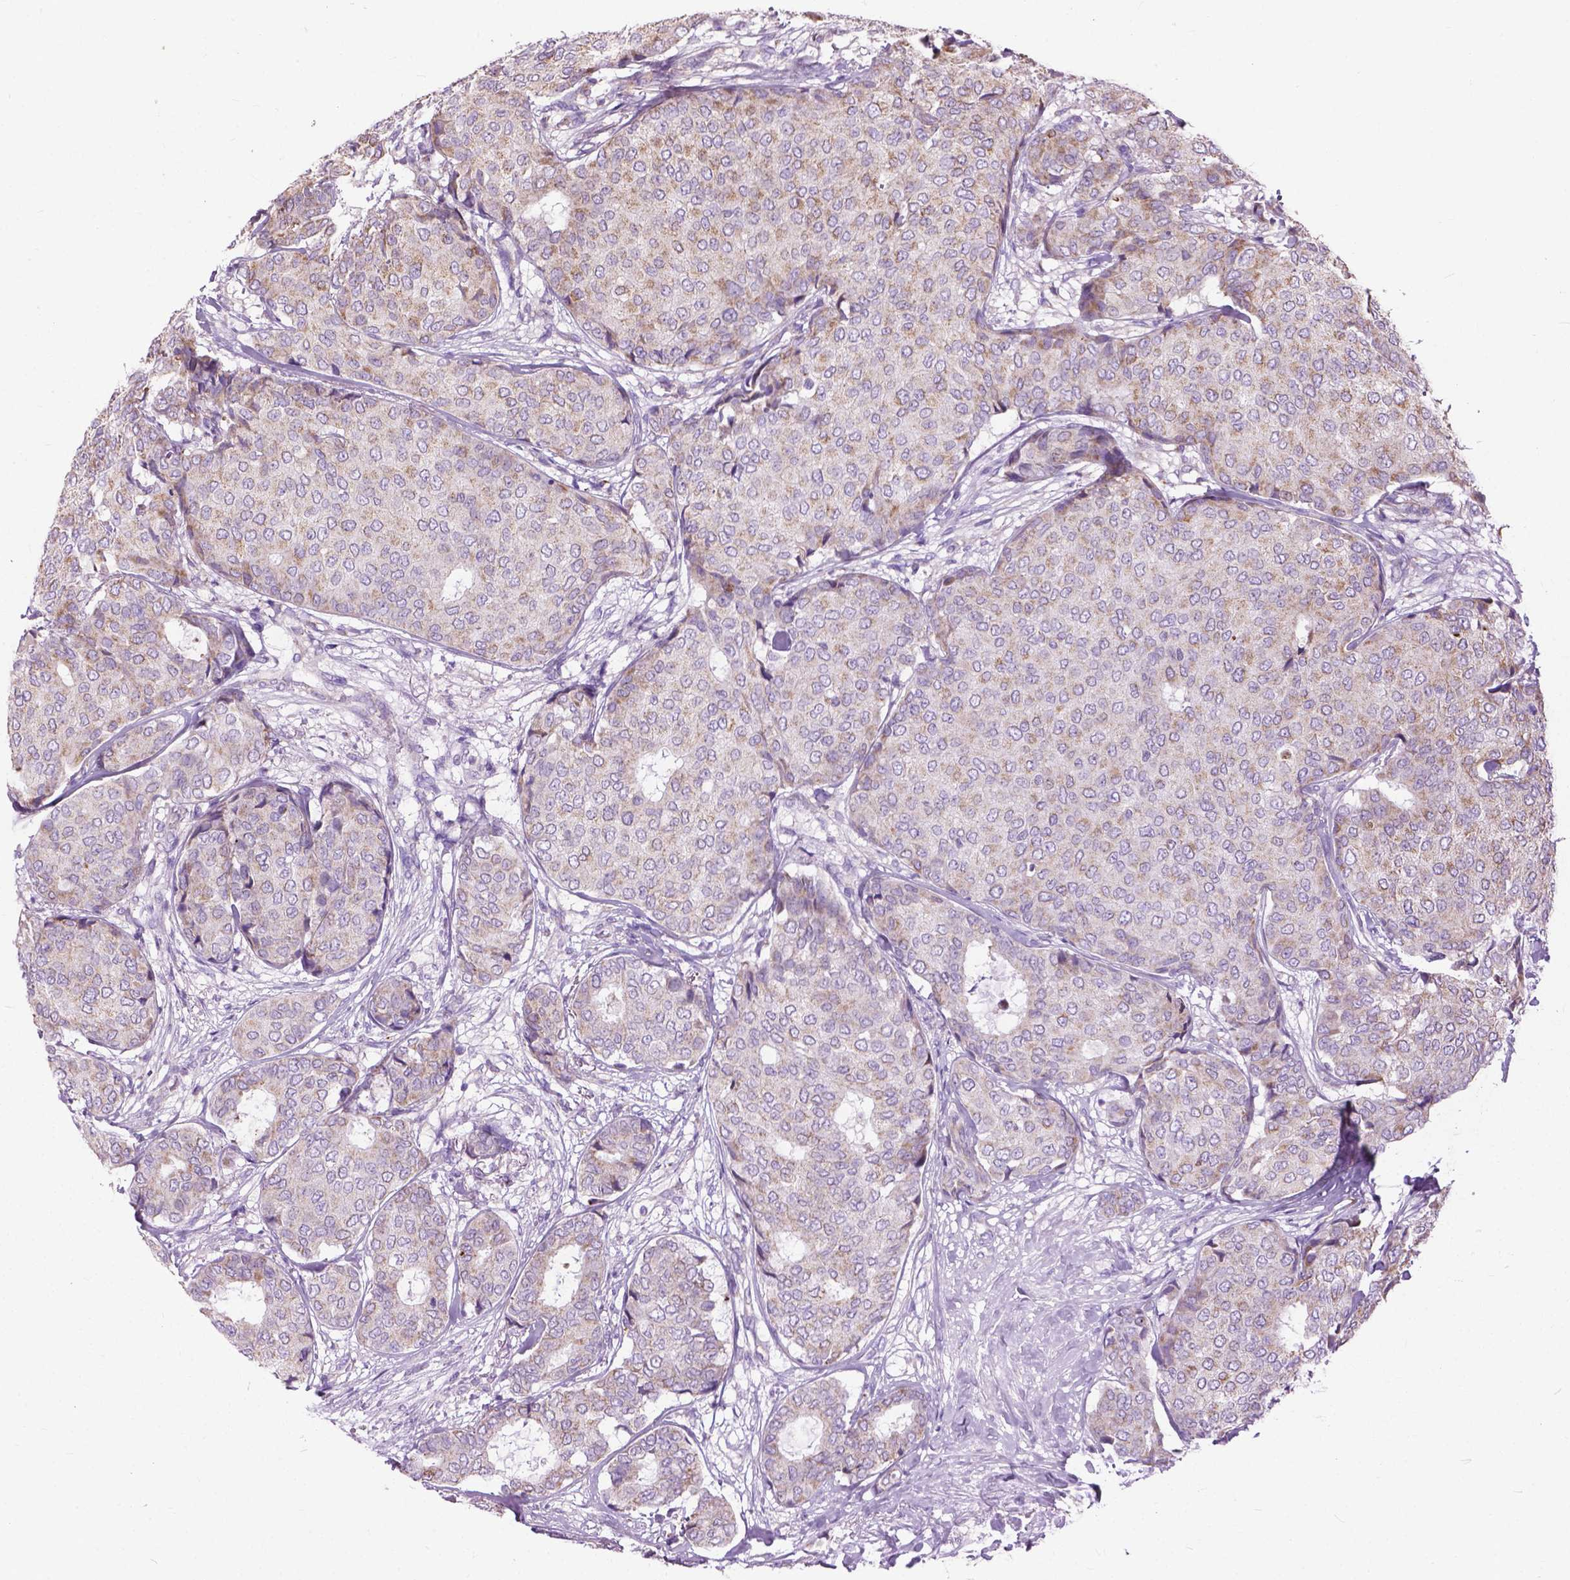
{"staining": {"intensity": "weak", "quantity": "25%-75%", "location": "cytoplasmic/membranous"}, "tissue": "breast cancer", "cell_type": "Tumor cells", "image_type": "cancer", "snomed": [{"axis": "morphology", "description": "Duct carcinoma"}, {"axis": "topography", "description": "Breast"}], "caption": "A high-resolution histopathology image shows immunohistochemistry (IHC) staining of breast infiltrating ductal carcinoma, which shows weak cytoplasmic/membranous staining in approximately 25%-75% of tumor cells.", "gene": "VDAC1", "patient": {"sex": "female", "age": 75}}